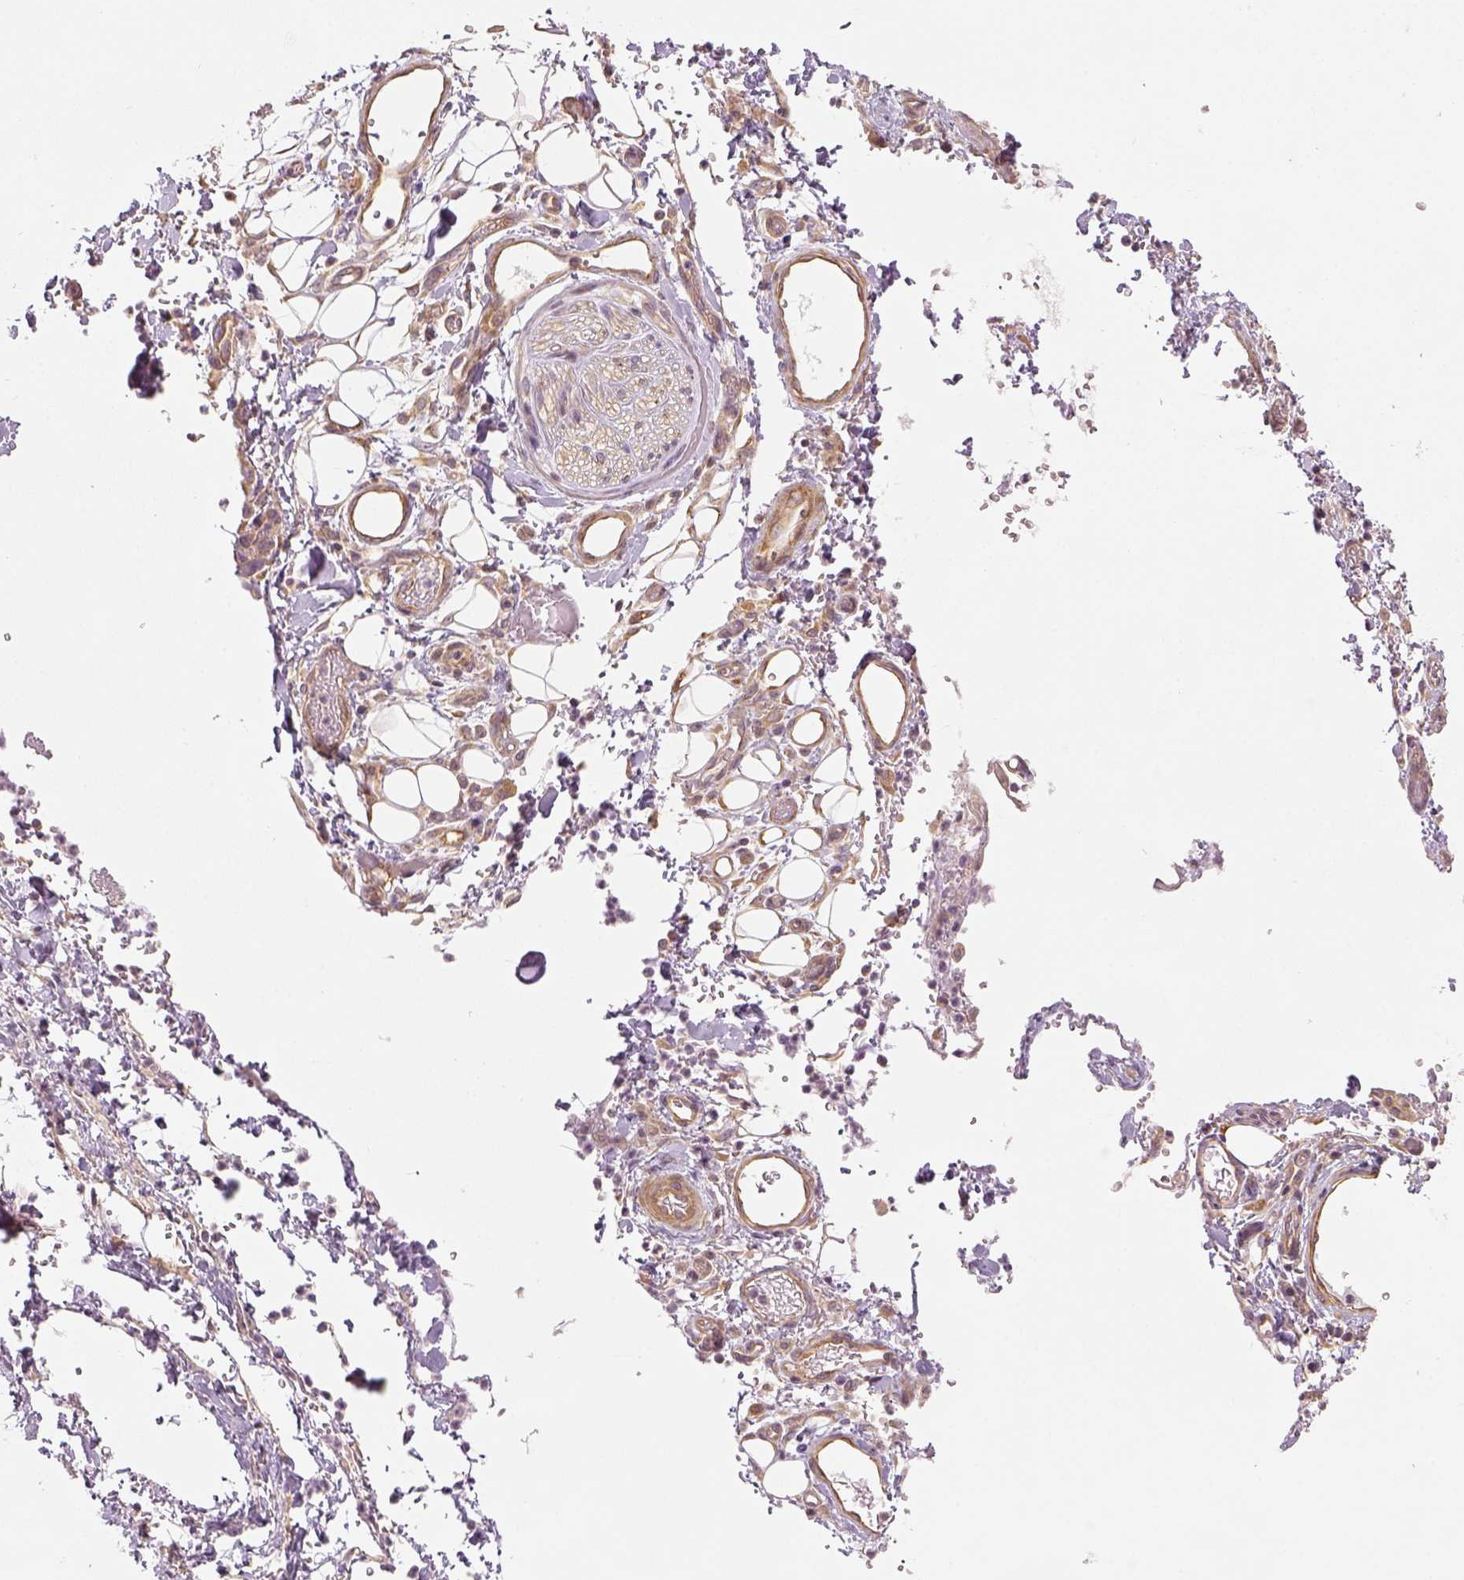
{"staining": {"intensity": "moderate", "quantity": ">75%", "location": "cytoplasmic/membranous"}, "tissue": "stomach cancer", "cell_type": "Tumor cells", "image_type": "cancer", "snomed": [{"axis": "morphology", "description": "Normal tissue, NOS"}, {"axis": "morphology", "description": "Adenocarcinoma, NOS"}, {"axis": "topography", "description": "Esophagus"}, {"axis": "topography", "description": "Stomach, upper"}], "caption": "Immunohistochemistry staining of adenocarcinoma (stomach), which exhibits medium levels of moderate cytoplasmic/membranous staining in about >75% of tumor cells indicating moderate cytoplasmic/membranous protein staining. The staining was performed using DAB (3,3'-diaminobenzidine) (brown) for protein detection and nuclei were counterstained in hematoxylin (blue).", "gene": "PAIP1", "patient": {"sex": "male", "age": 74}}